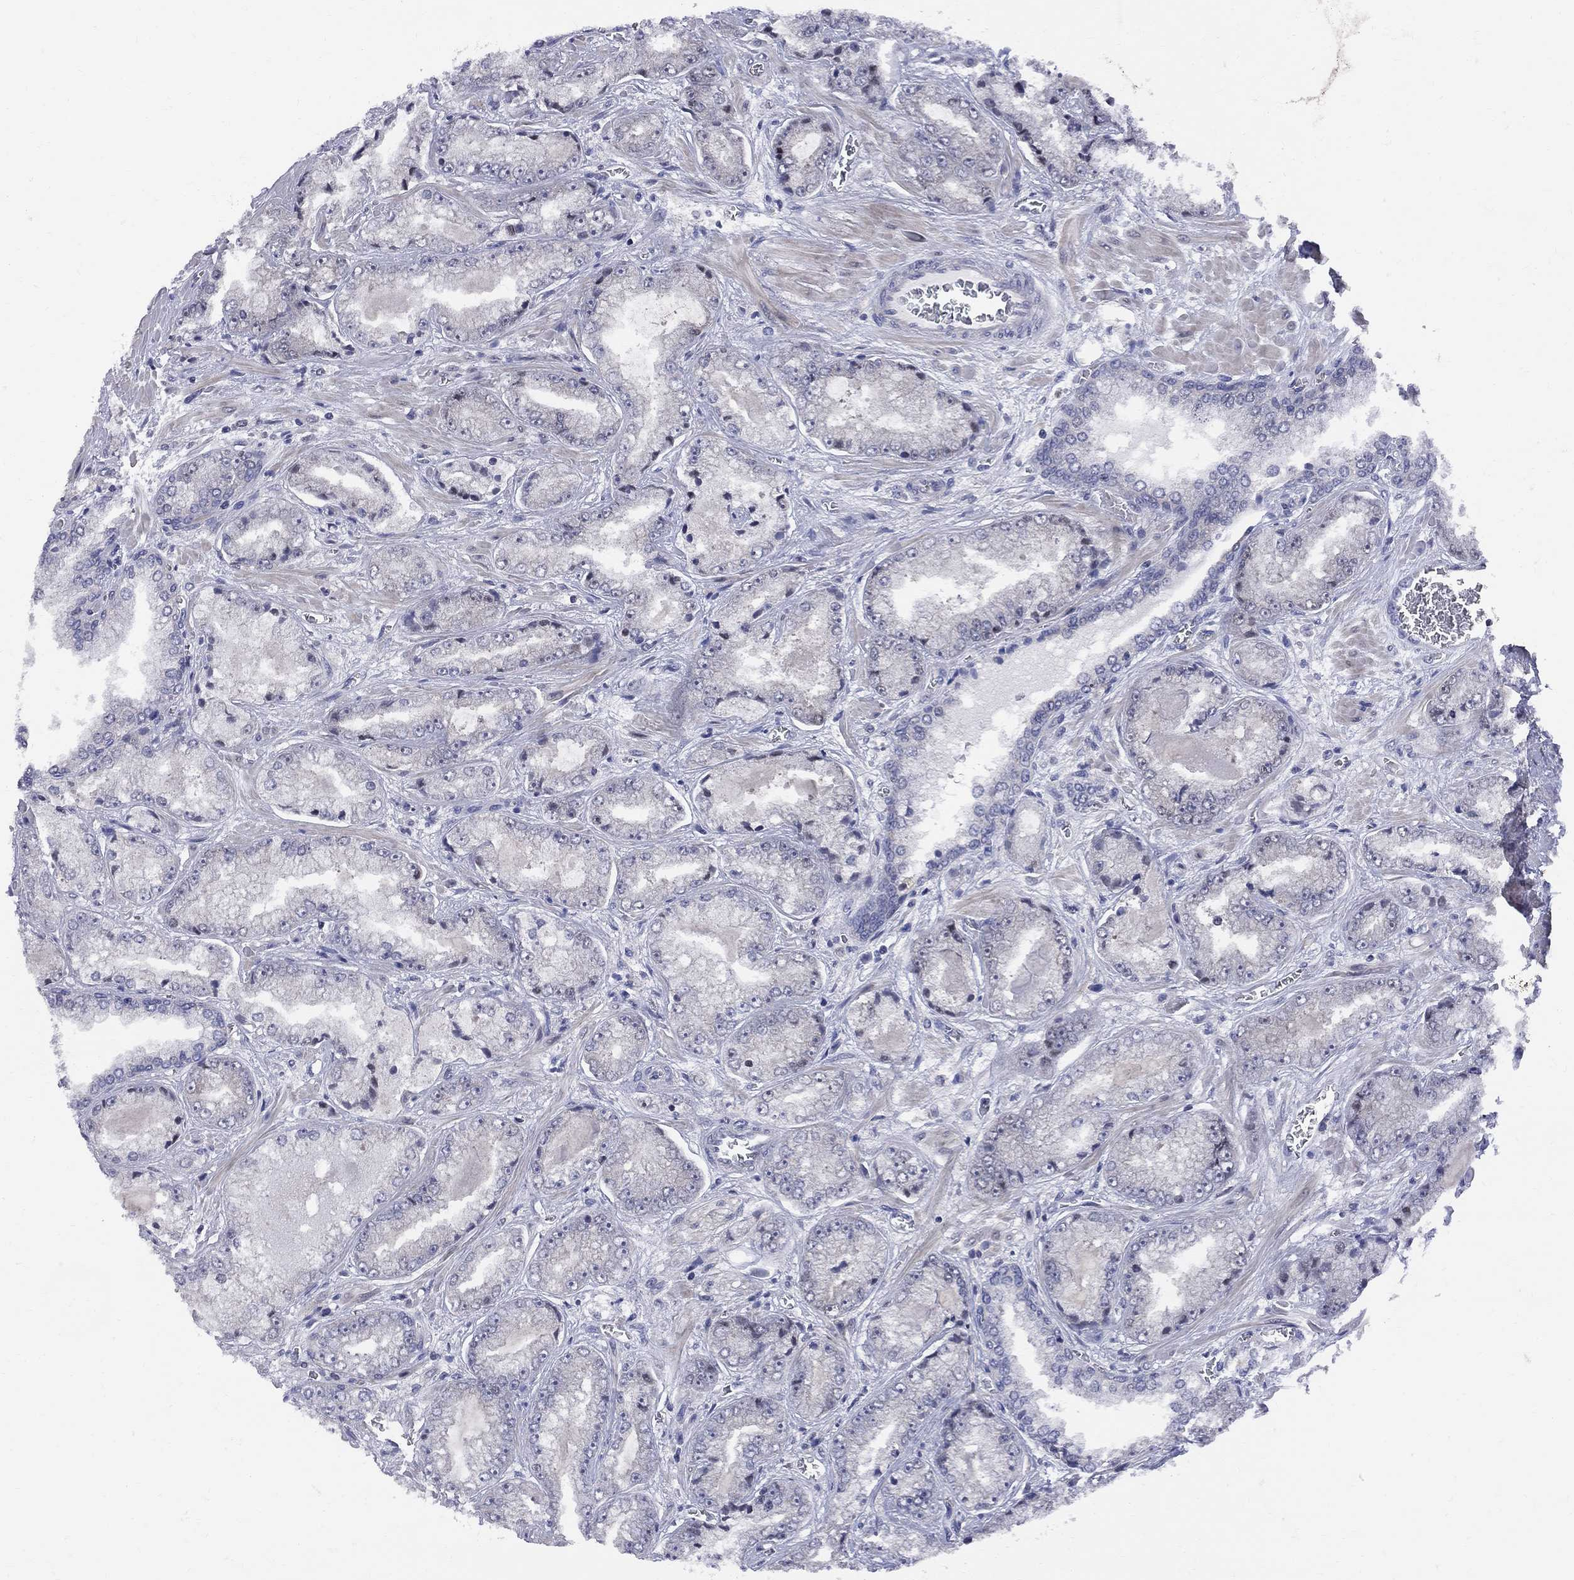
{"staining": {"intensity": "negative", "quantity": "none", "location": "none"}, "tissue": "prostate cancer", "cell_type": "Tumor cells", "image_type": "cancer", "snomed": [{"axis": "morphology", "description": "Adenocarcinoma, Low grade"}, {"axis": "topography", "description": "Prostate"}], "caption": "This is a image of immunohistochemistry staining of prostate cancer, which shows no expression in tumor cells.", "gene": "CNOT11", "patient": {"sex": "male", "age": 57}}